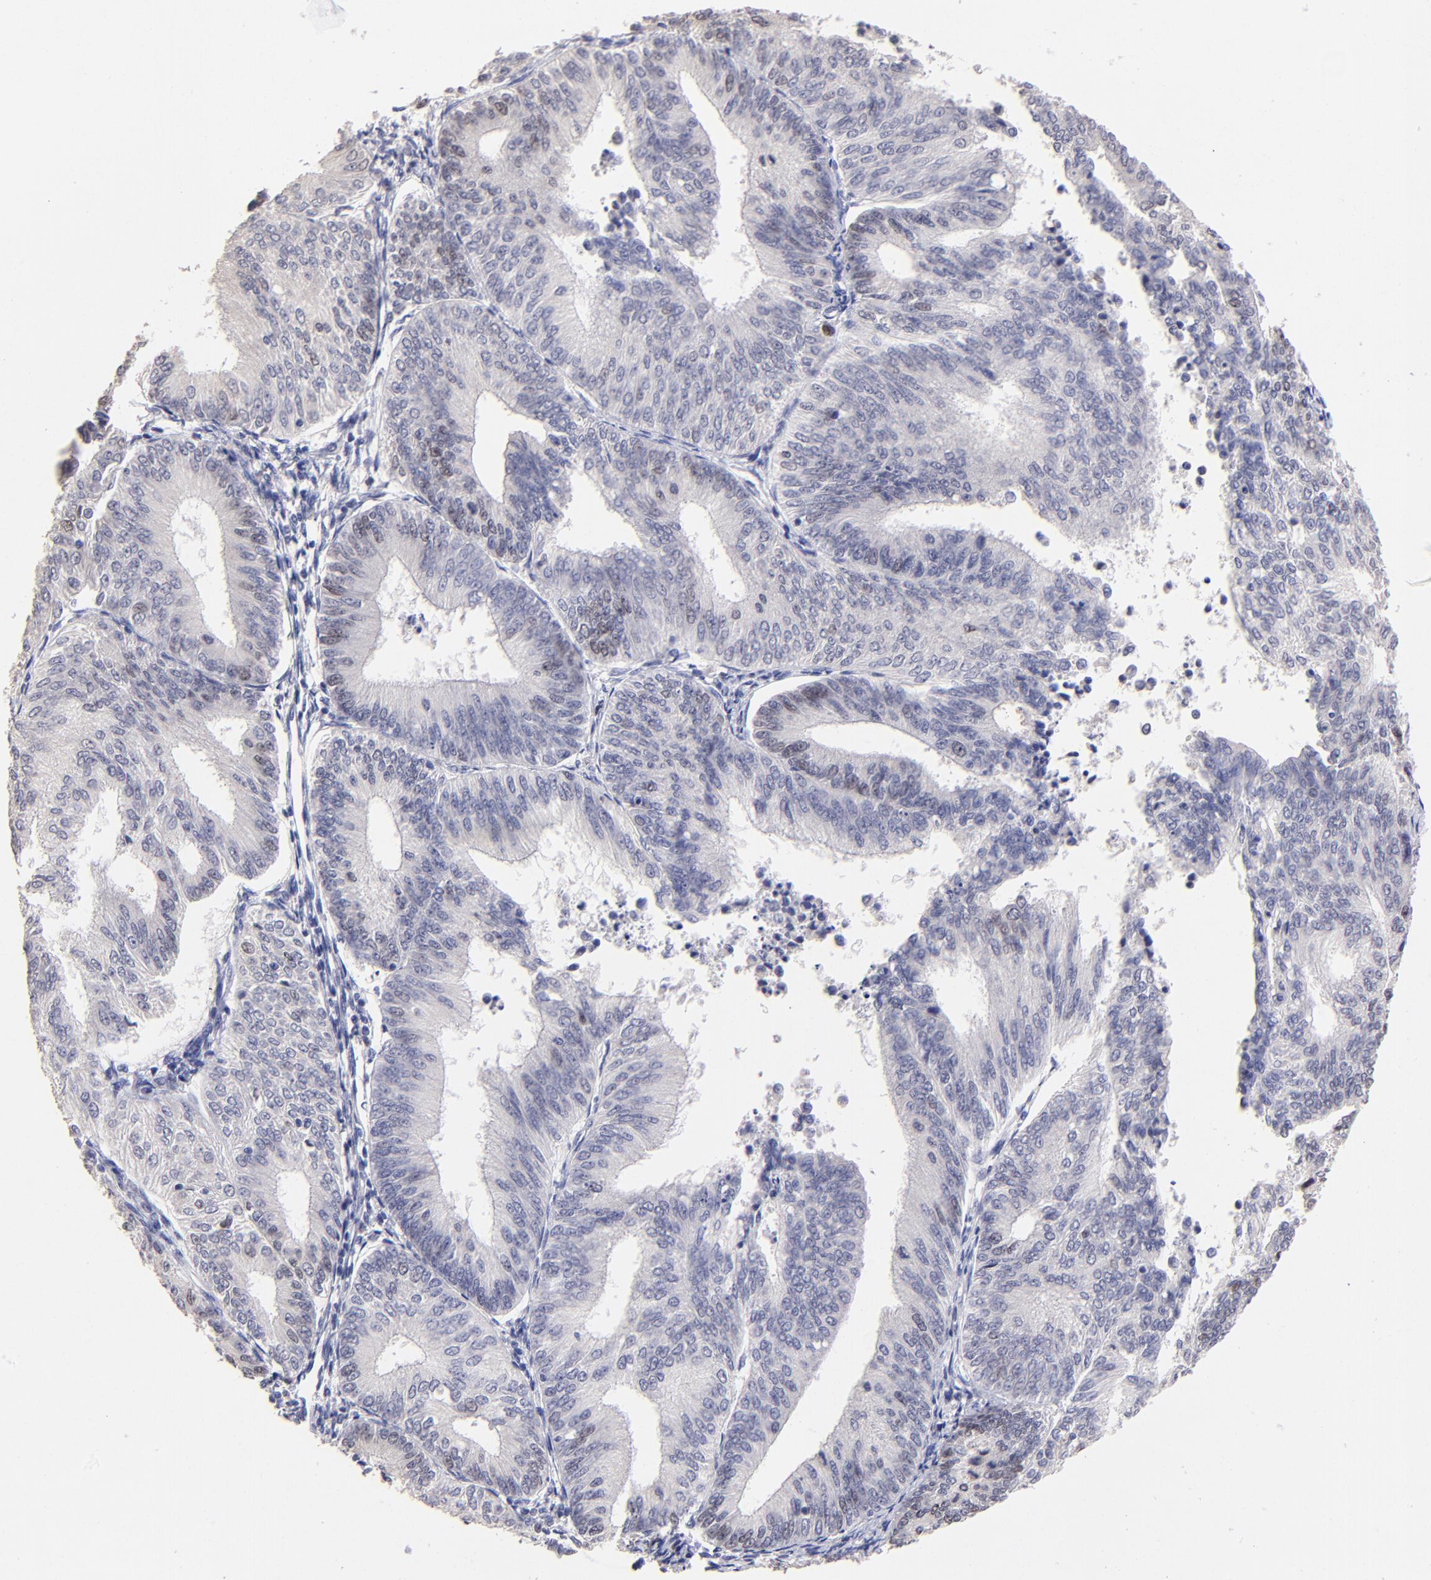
{"staining": {"intensity": "weak", "quantity": "<25%", "location": "nuclear"}, "tissue": "endometrial cancer", "cell_type": "Tumor cells", "image_type": "cancer", "snomed": [{"axis": "morphology", "description": "Adenocarcinoma, NOS"}, {"axis": "topography", "description": "Endometrium"}], "caption": "Immunohistochemistry (IHC) of endometrial cancer reveals no staining in tumor cells.", "gene": "DNMT1", "patient": {"sex": "female", "age": 55}}